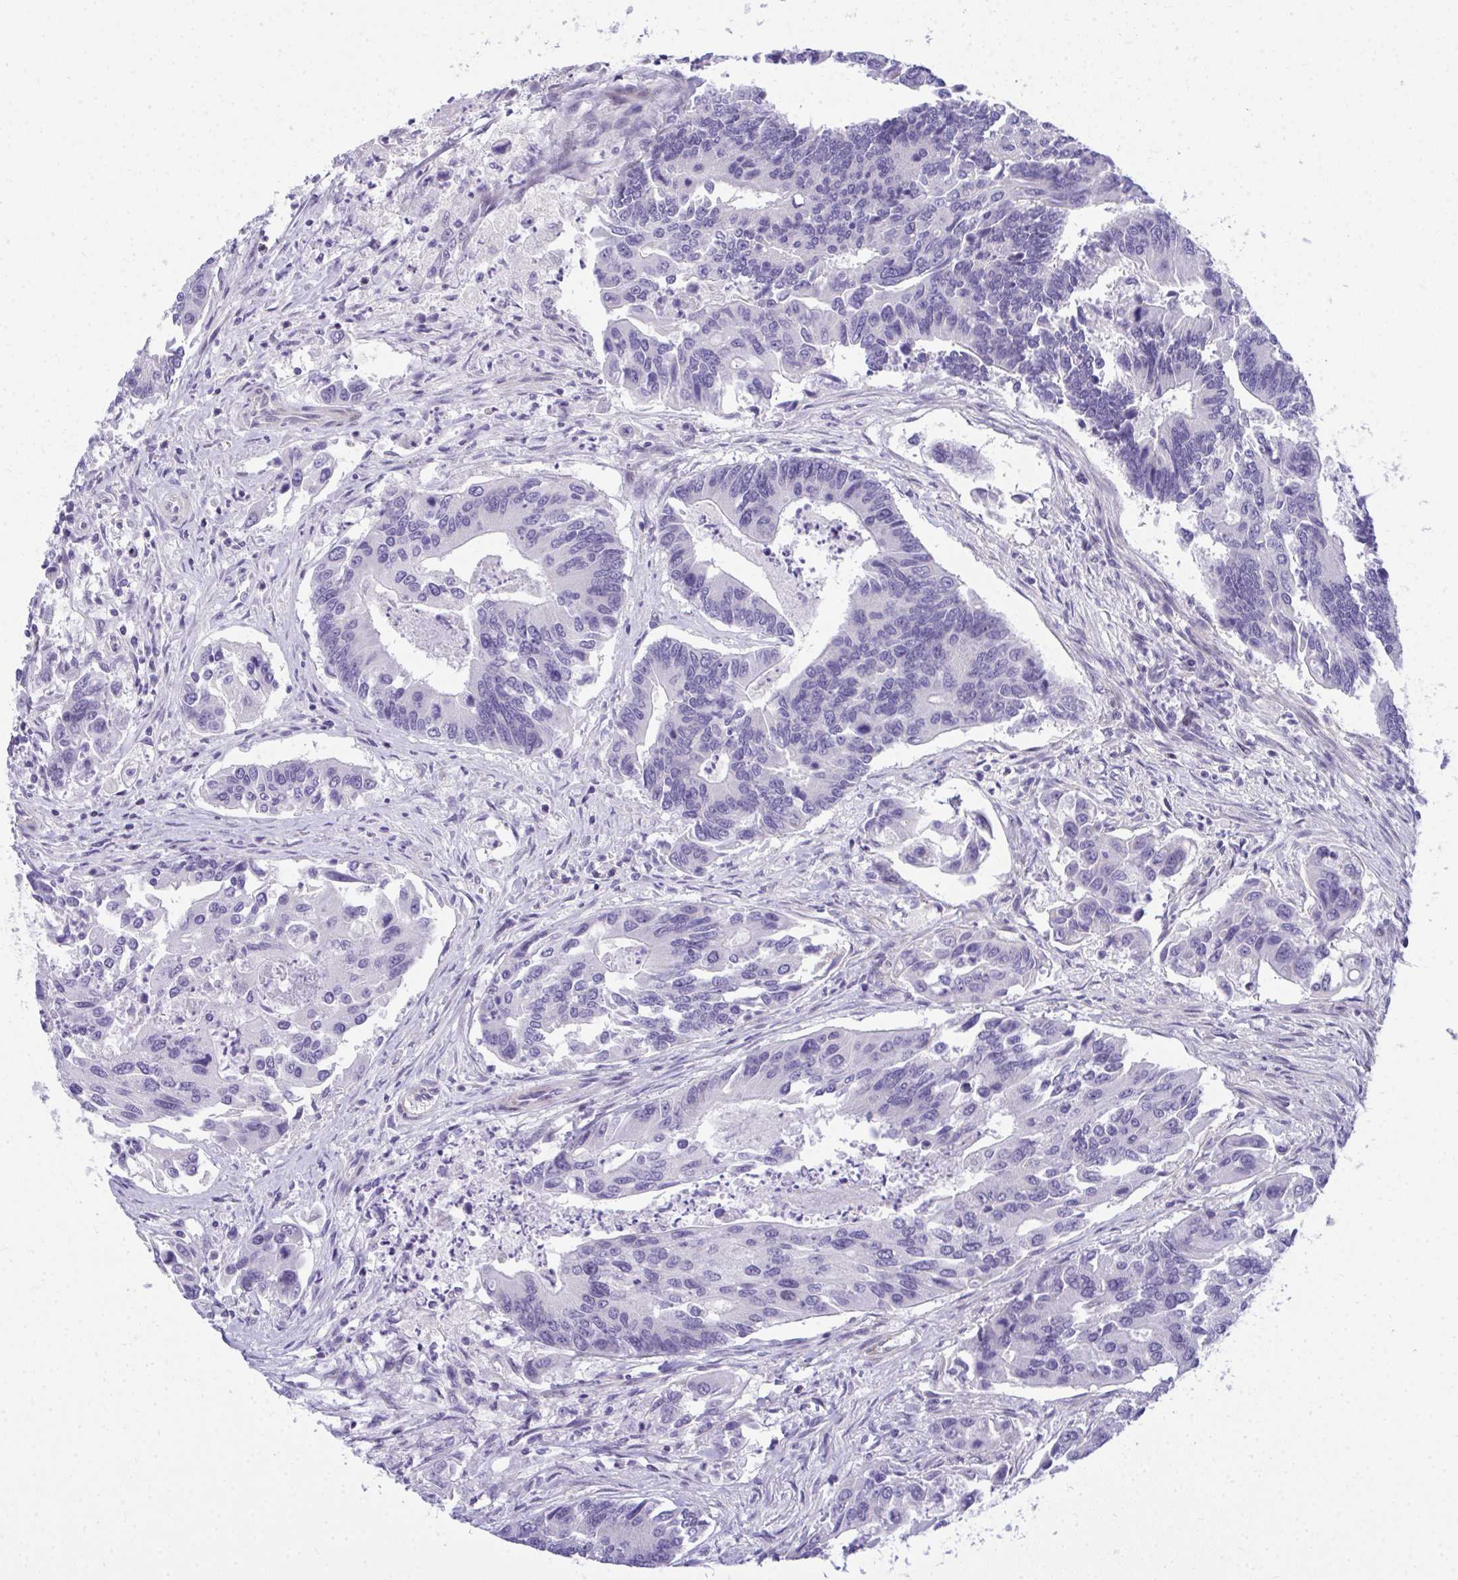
{"staining": {"intensity": "negative", "quantity": "none", "location": "none"}, "tissue": "colorectal cancer", "cell_type": "Tumor cells", "image_type": "cancer", "snomed": [{"axis": "morphology", "description": "Adenocarcinoma, NOS"}, {"axis": "topography", "description": "Colon"}], "caption": "Human adenocarcinoma (colorectal) stained for a protein using immunohistochemistry displays no positivity in tumor cells.", "gene": "TSBP1", "patient": {"sex": "female", "age": 67}}